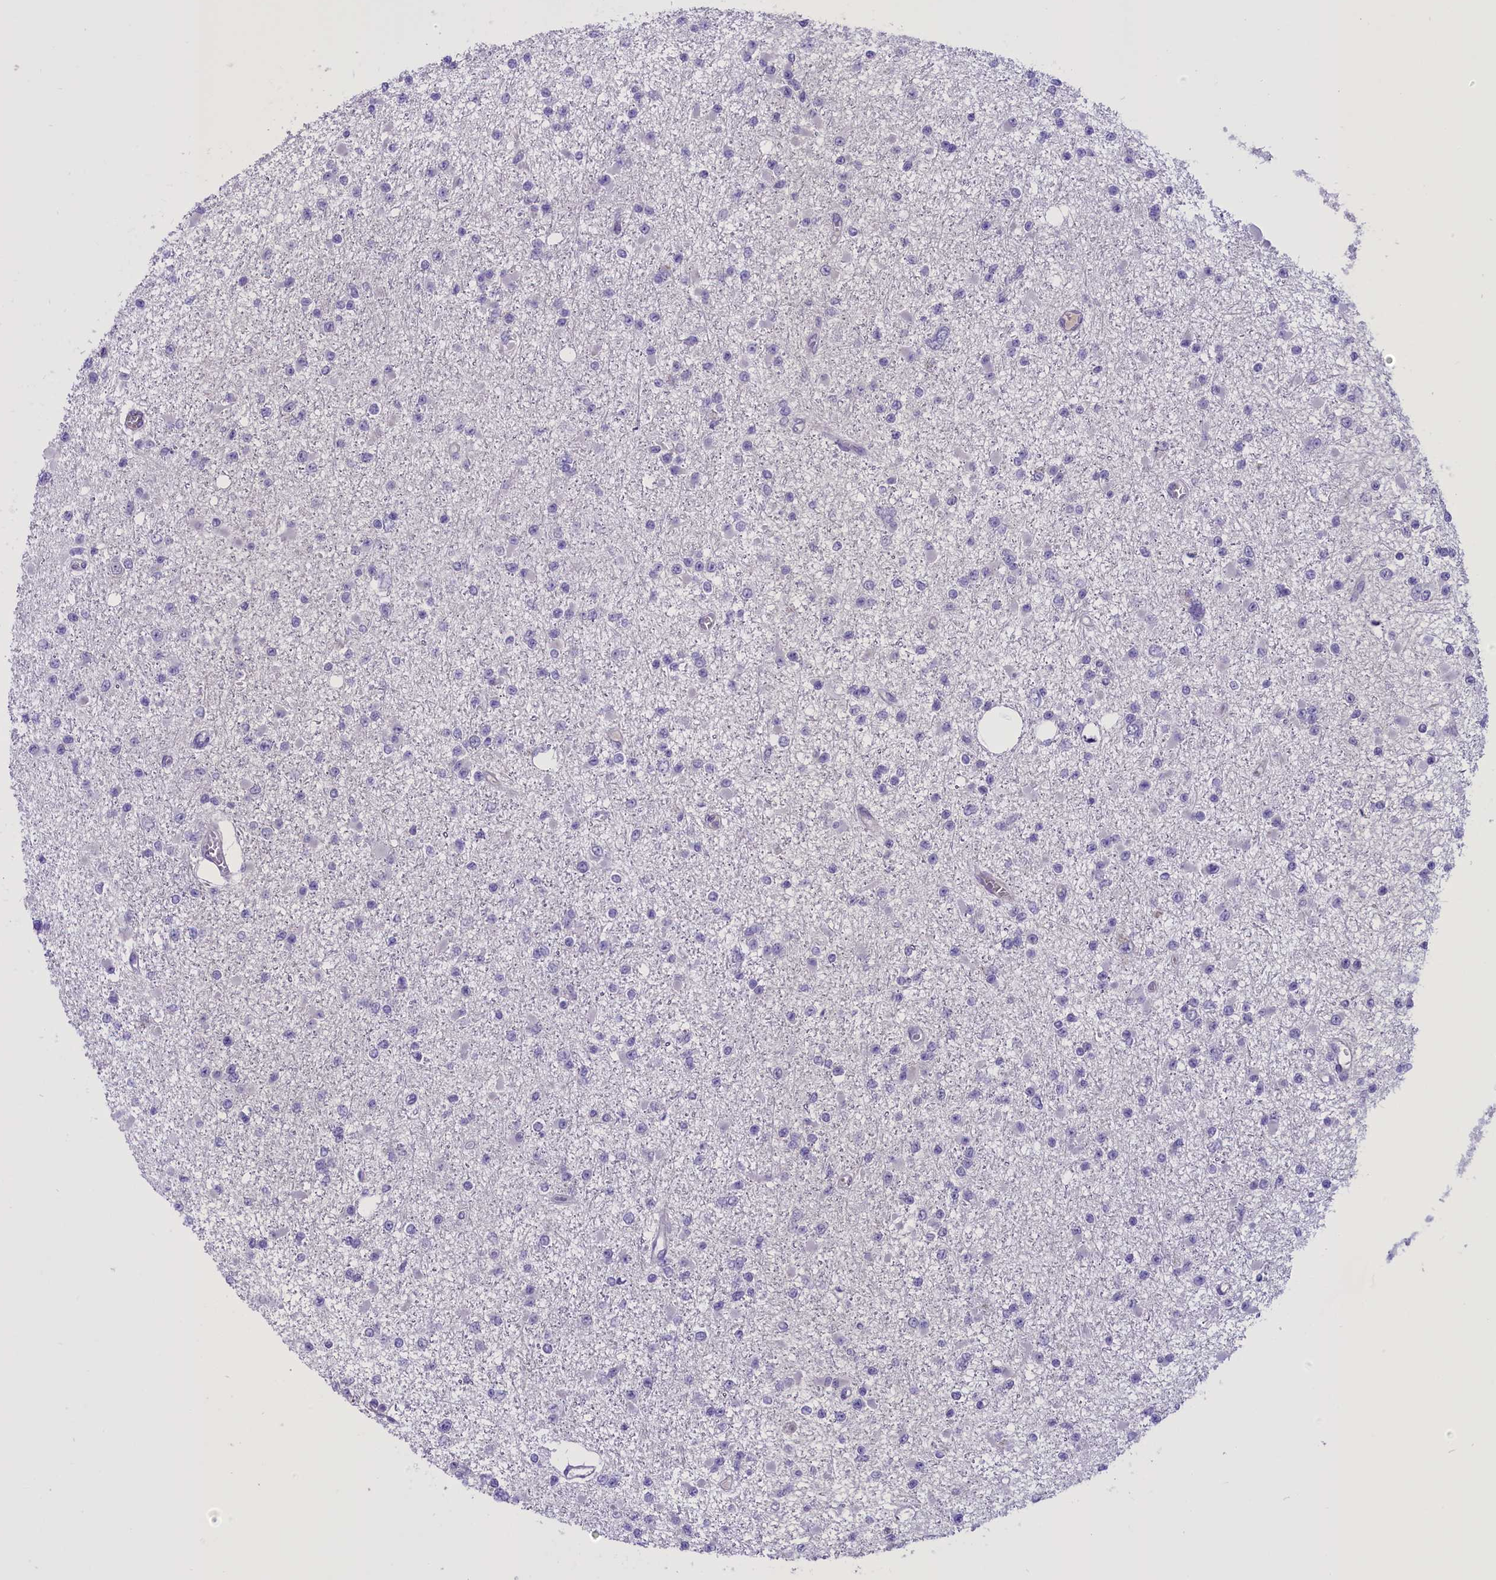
{"staining": {"intensity": "negative", "quantity": "none", "location": "none"}, "tissue": "glioma", "cell_type": "Tumor cells", "image_type": "cancer", "snomed": [{"axis": "morphology", "description": "Glioma, malignant, Low grade"}, {"axis": "topography", "description": "Brain"}], "caption": "This is an immunohistochemistry (IHC) image of malignant low-grade glioma. There is no positivity in tumor cells.", "gene": "ENHO", "patient": {"sex": "female", "age": 22}}